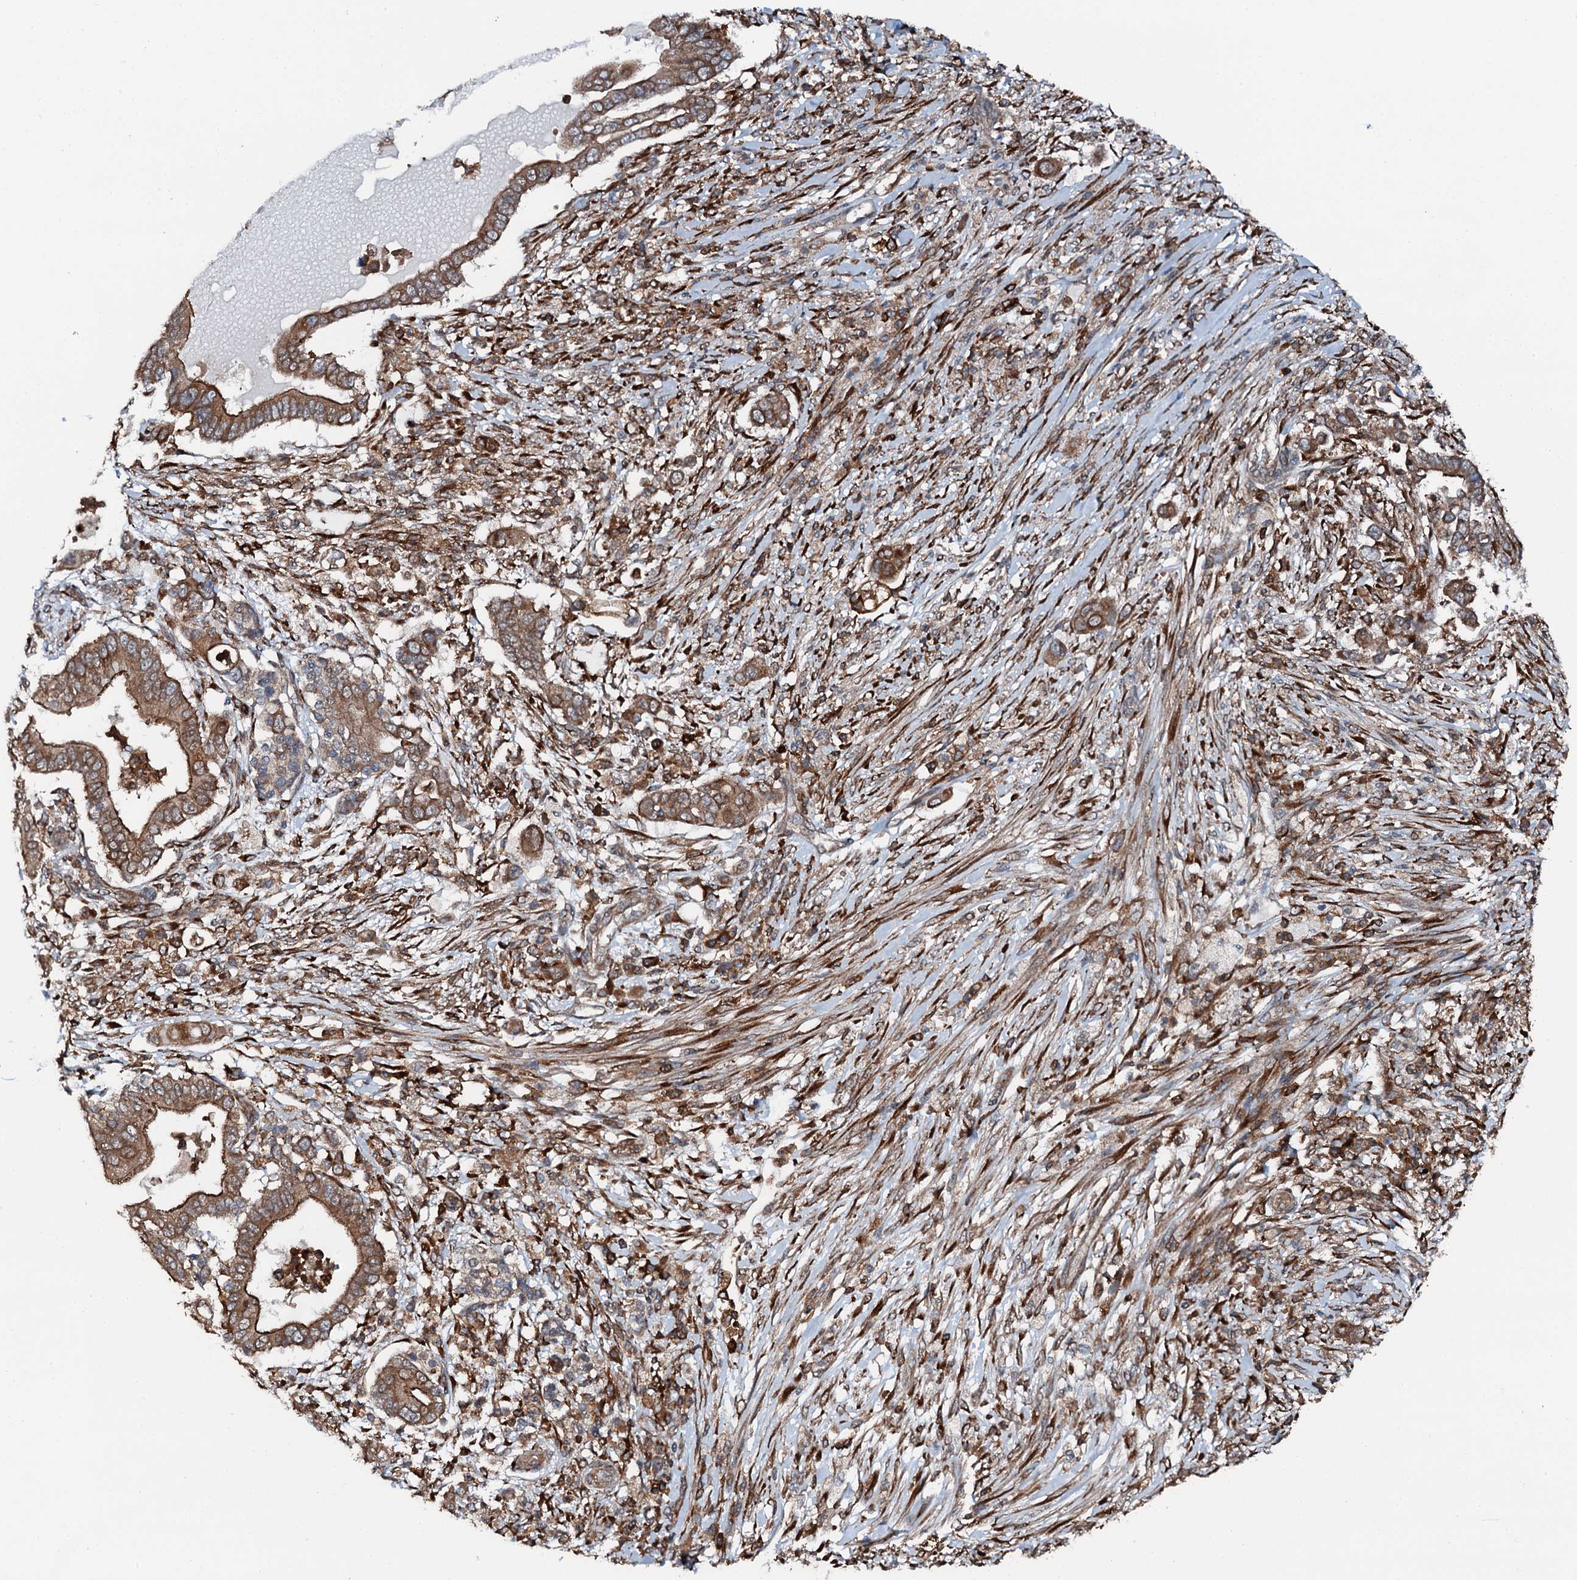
{"staining": {"intensity": "moderate", "quantity": ">75%", "location": "cytoplasmic/membranous"}, "tissue": "pancreatic cancer", "cell_type": "Tumor cells", "image_type": "cancer", "snomed": [{"axis": "morphology", "description": "Adenocarcinoma, NOS"}, {"axis": "topography", "description": "Pancreas"}], "caption": "Approximately >75% of tumor cells in human adenocarcinoma (pancreatic) demonstrate moderate cytoplasmic/membranous protein positivity as visualized by brown immunohistochemical staining.", "gene": "EDC4", "patient": {"sex": "male", "age": 68}}